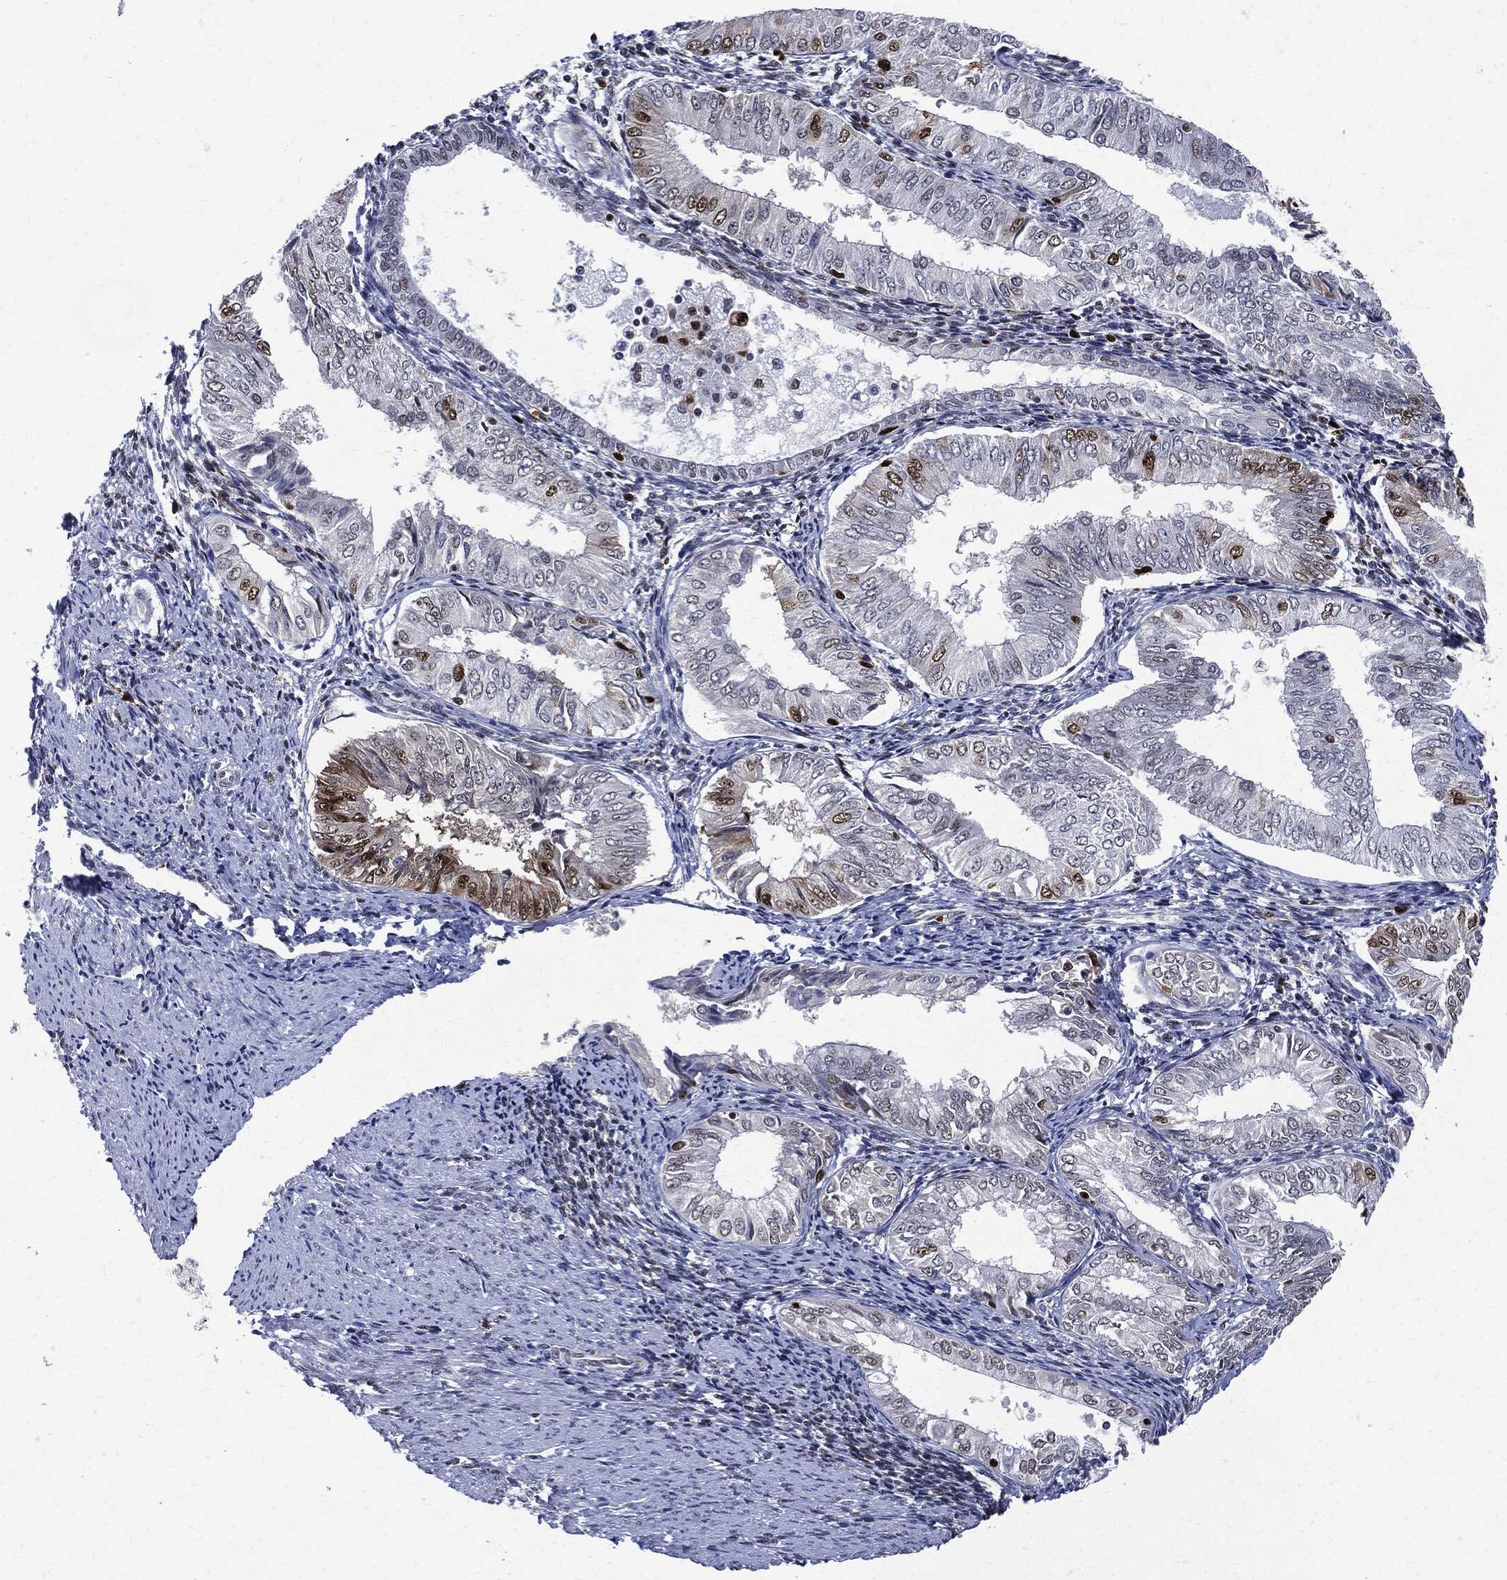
{"staining": {"intensity": "strong", "quantity": "<25%", "location": "nuclear"}, "tissue": "endometrial cancer", "cell_type": "Tumor cells", "image_type": "cancer", "snomed": [{"axis": "morphology", "description": "Adenocarcinoma, NOS"}, {"axis": "topography", "description": "Endometrium"}], "caption": "Immunohistochemistry (DAB (3,3'-diaminobenzidine)) staining of human adenocarcinoma (endometrial) demonstrates strong nuclear protein expression in approximately <25% of tumor cells.", "gene": "PCNA", "patient": {"sex": "female", "age": 53}}